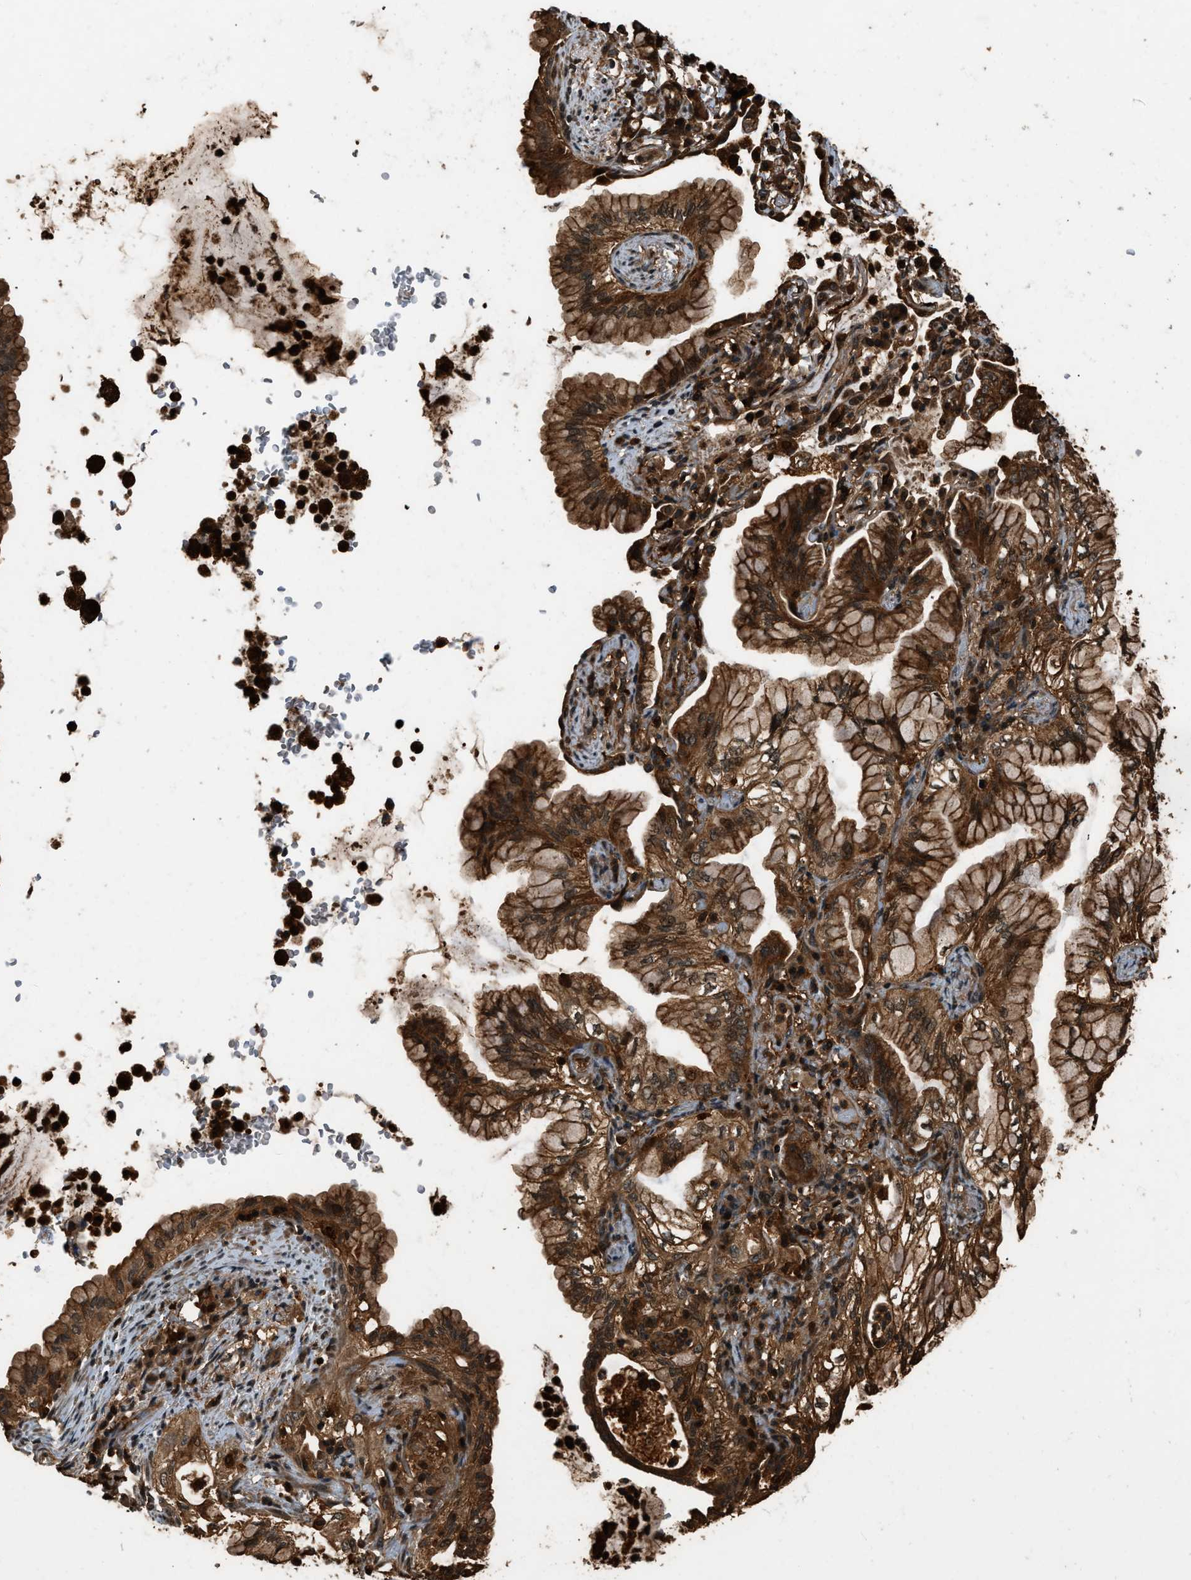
{"staining": {"intensity": "strong", "quantity": ">75%", "location": "cytoplasmic/membranous,nuclear"}, "tissue": "lung cancer", "cell_type": "Tumor cells", "image_type": "cancer", "snomed": [{"axis": "morphology", "description": "Adenocarcinoma, NOS"}, {"axis": "topography", "description": "Lung"}], "caption": "A brown stain highlights strong cytoplasmic/membranous and nuclear expression of a protein in human adenocarcinoma (lung) tumor cells.", "gene": "RAP2A", "patient": {"sex": "female", "age": 70}}